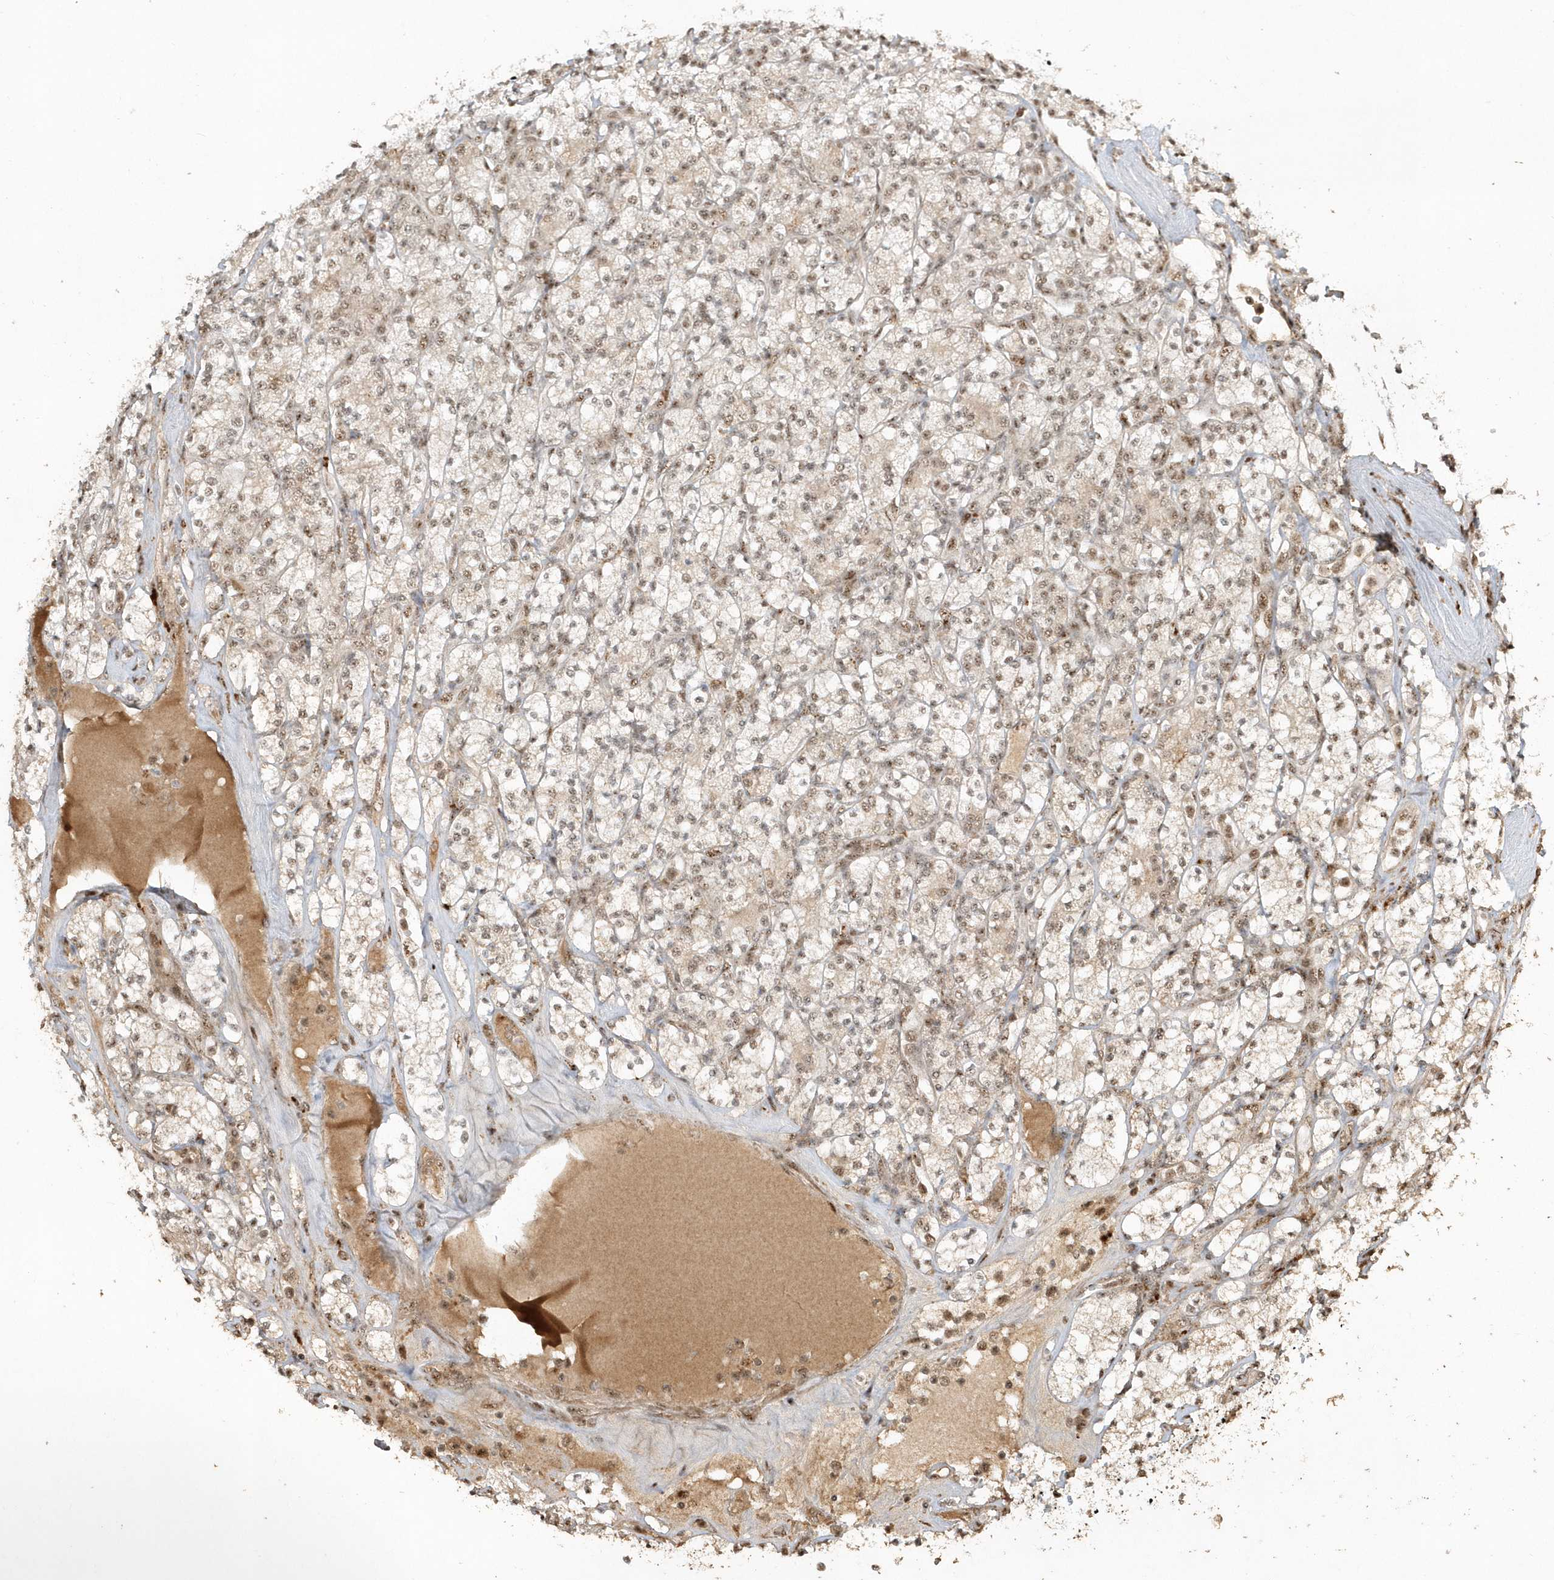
{"staining": {"intensity": "moderate", "quantity": "<25%", "location": "nuclear"}, "tissue": "renal cancer", "cell_type": "Tumor cells", "image_type": "cancer", "snomed": [{"axis": "morphology", "description": "Adenocarcinoma, NOS"}, {"axis": "topography", "description": "Kidney"}], "caption": "Moderate nuclear expression for a protein is present in approximately <25% of tumor cells of renal cancer (adenocarcinoma) using immunohistochemistry.", "gene": "POLR3B", "patient": {"sex": "male", "age": 77}}